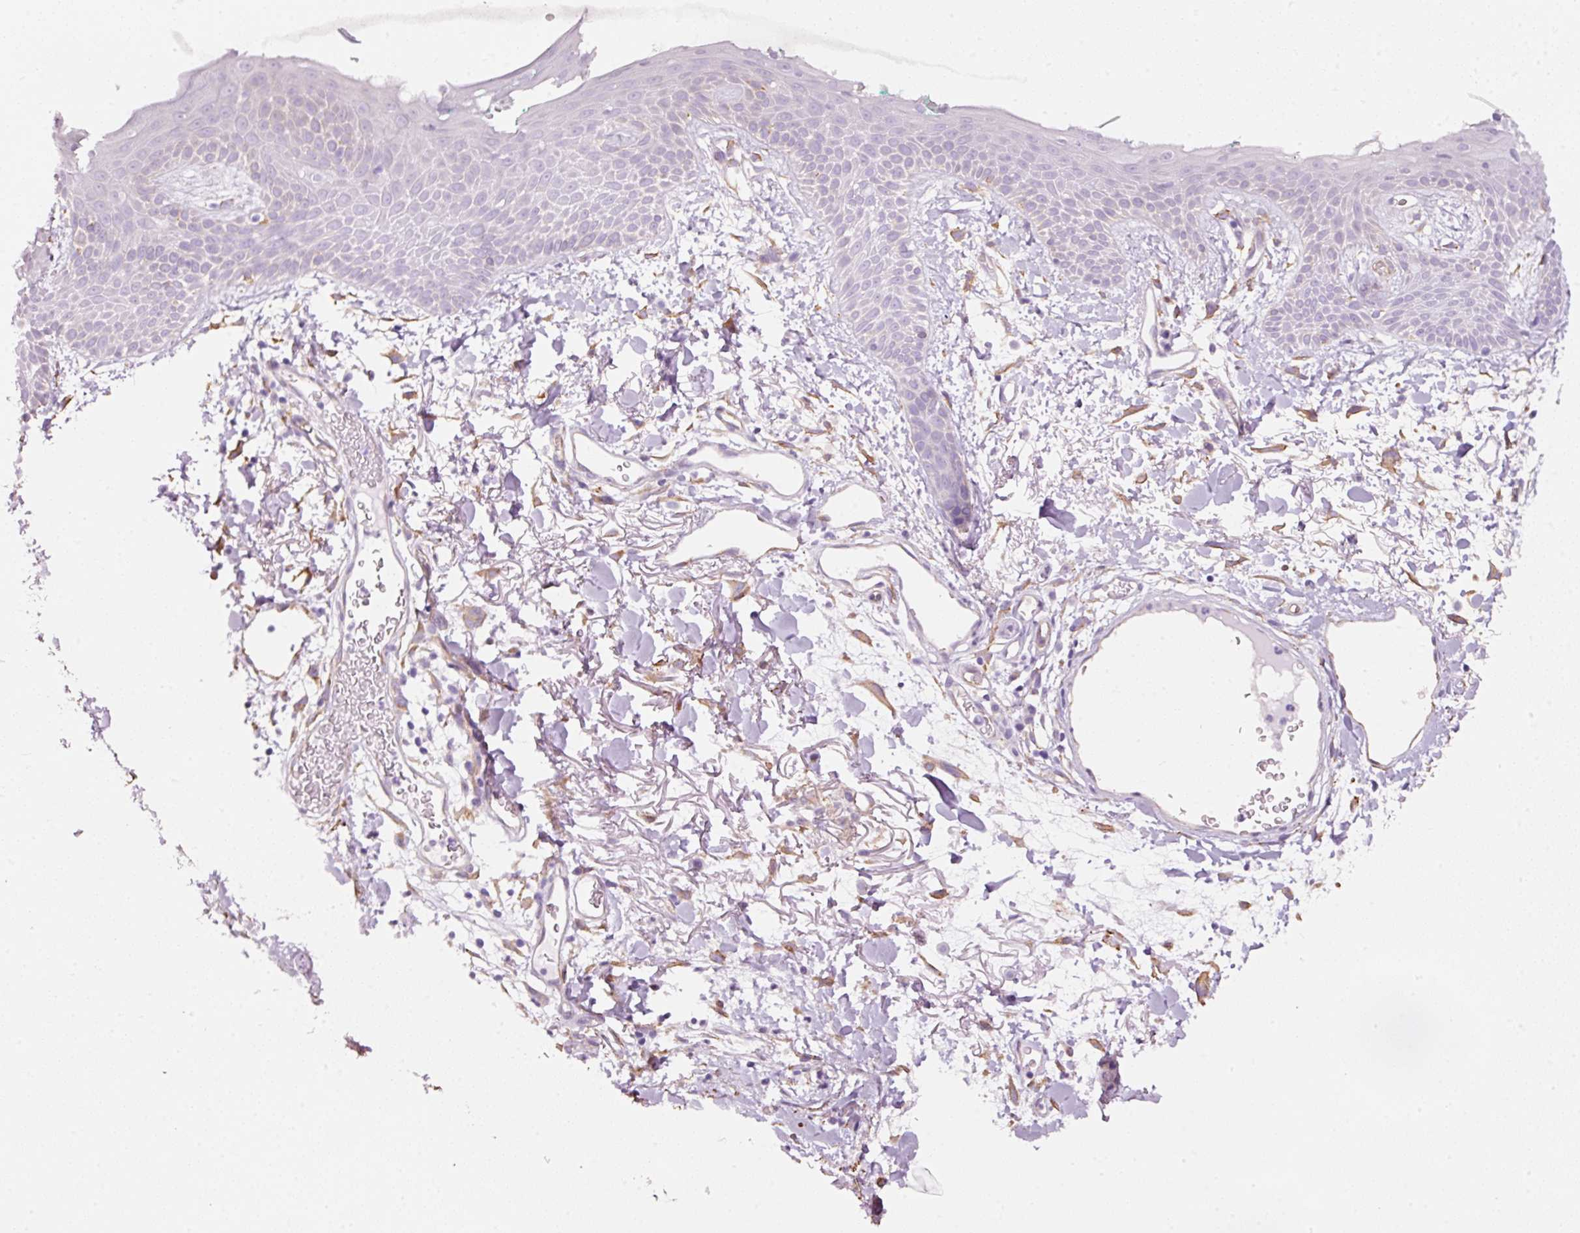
{"staining": {"intensity": "negative", "quantity": "none", "location": "none"}, "tissue": "skin", "cell_type": "Fibroblasts", "image_type": "normal", "snomed": [{"axis": "morphology", "description": "Normal tissue, NOS"}, {"axis": "topography", "description": "Skin"}], "caption": "Immunohistochemical staining of unremarkable skin exhibits no significant positivity in fibroblasts.", "gene": "GCG", "patient": {"sex": "male", "age": 79}}